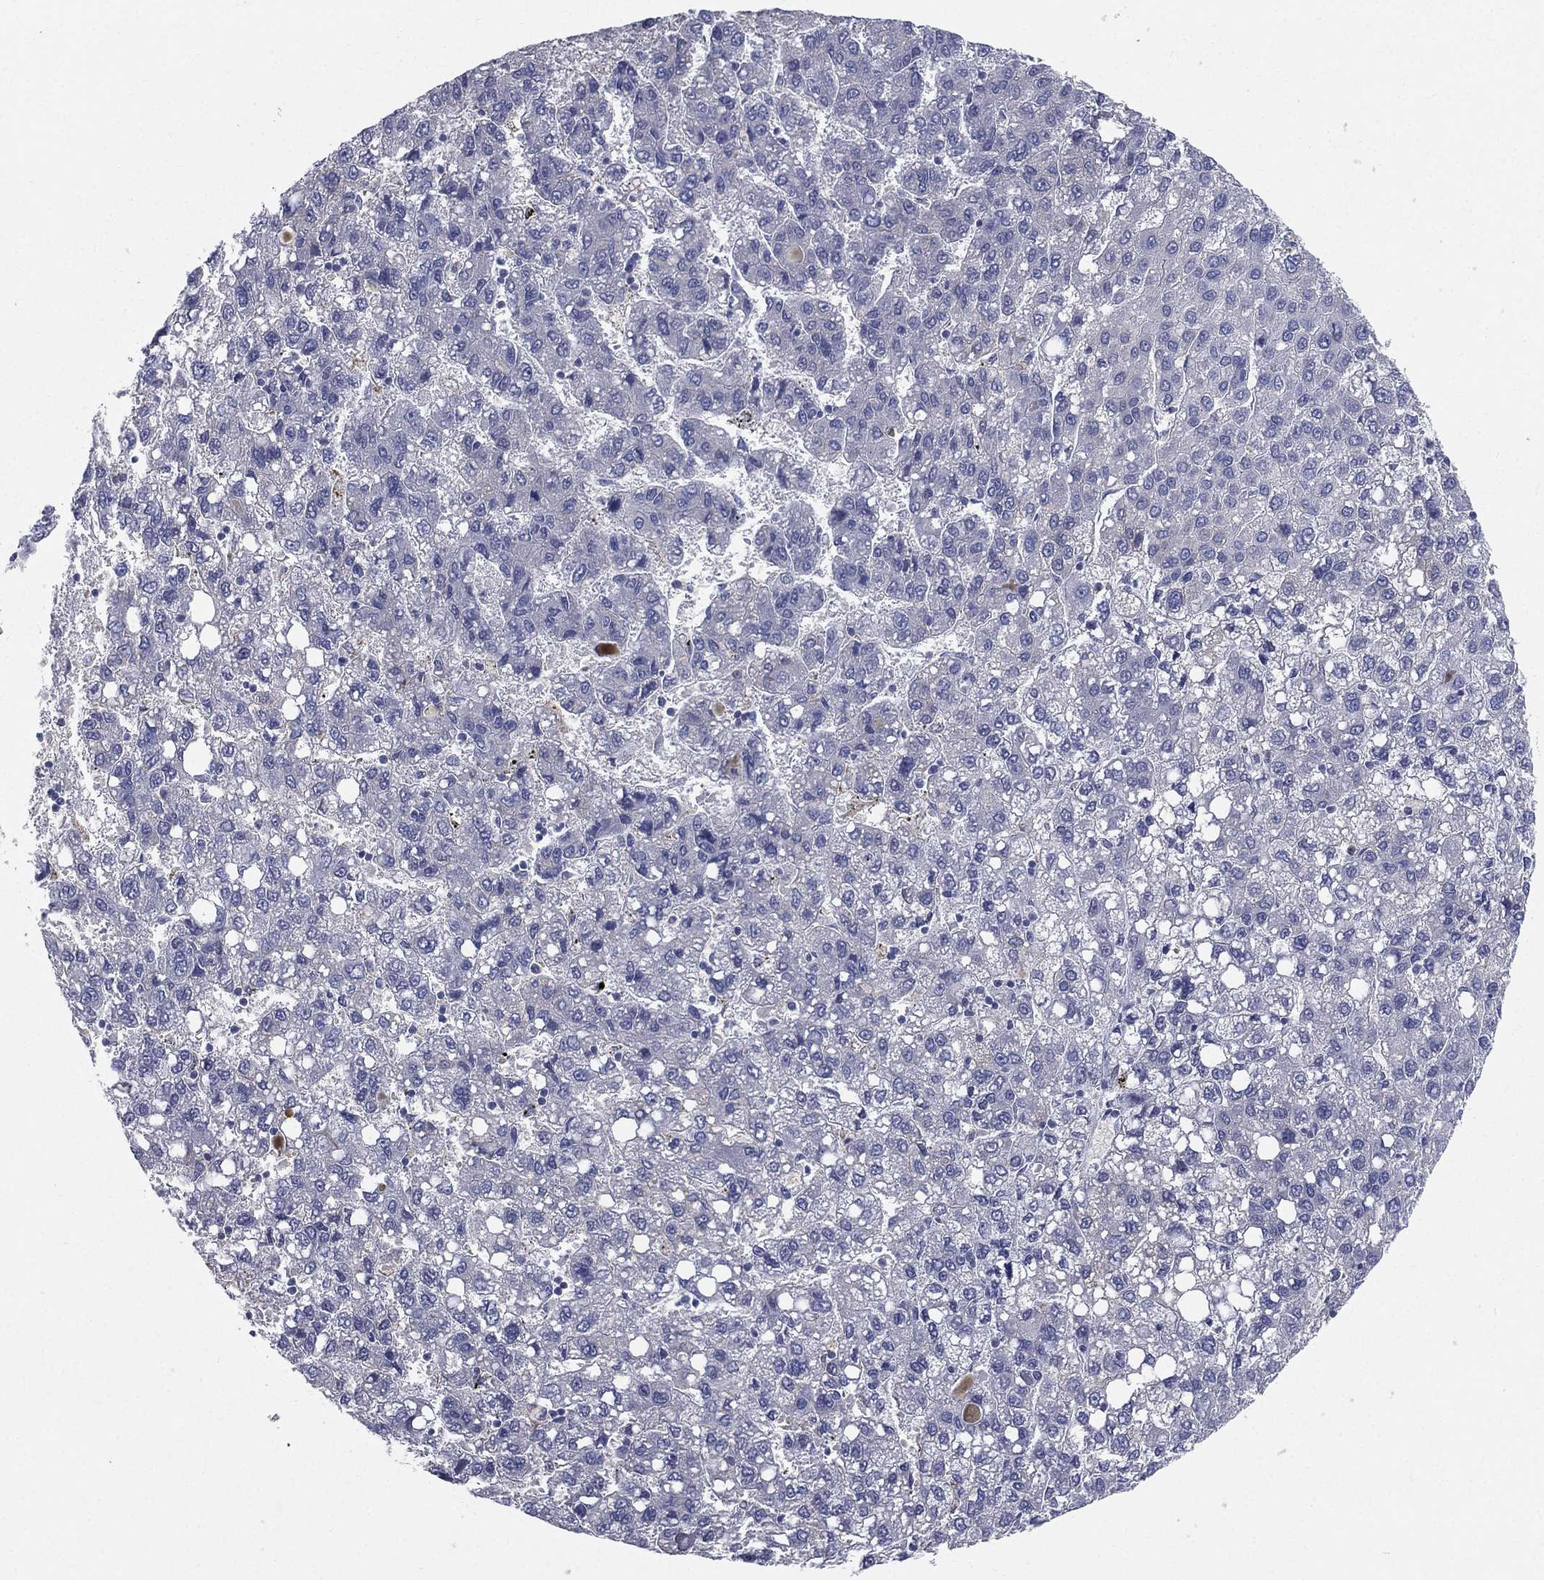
{"staining": {"intensity": "weak", "quantity": "<25%", "location": "cytoplasmic/membranous"}, "tissue": "liver cancer", "cell_type": "Tumor cells", "image_type": "cancer", "snomed": [{"axis": "morphology", "description": "Carcinoma, Hepatocellular, NOS"}, {"axis": "topography", "description": "Liver"}], "caption": "DAB immunohistochemical staining of human hepatocellular carcinoma (liver) exhibits no significant expression in tumor cells.", "gene": "HP", "patient": {"sex": "female", "age": 82}}